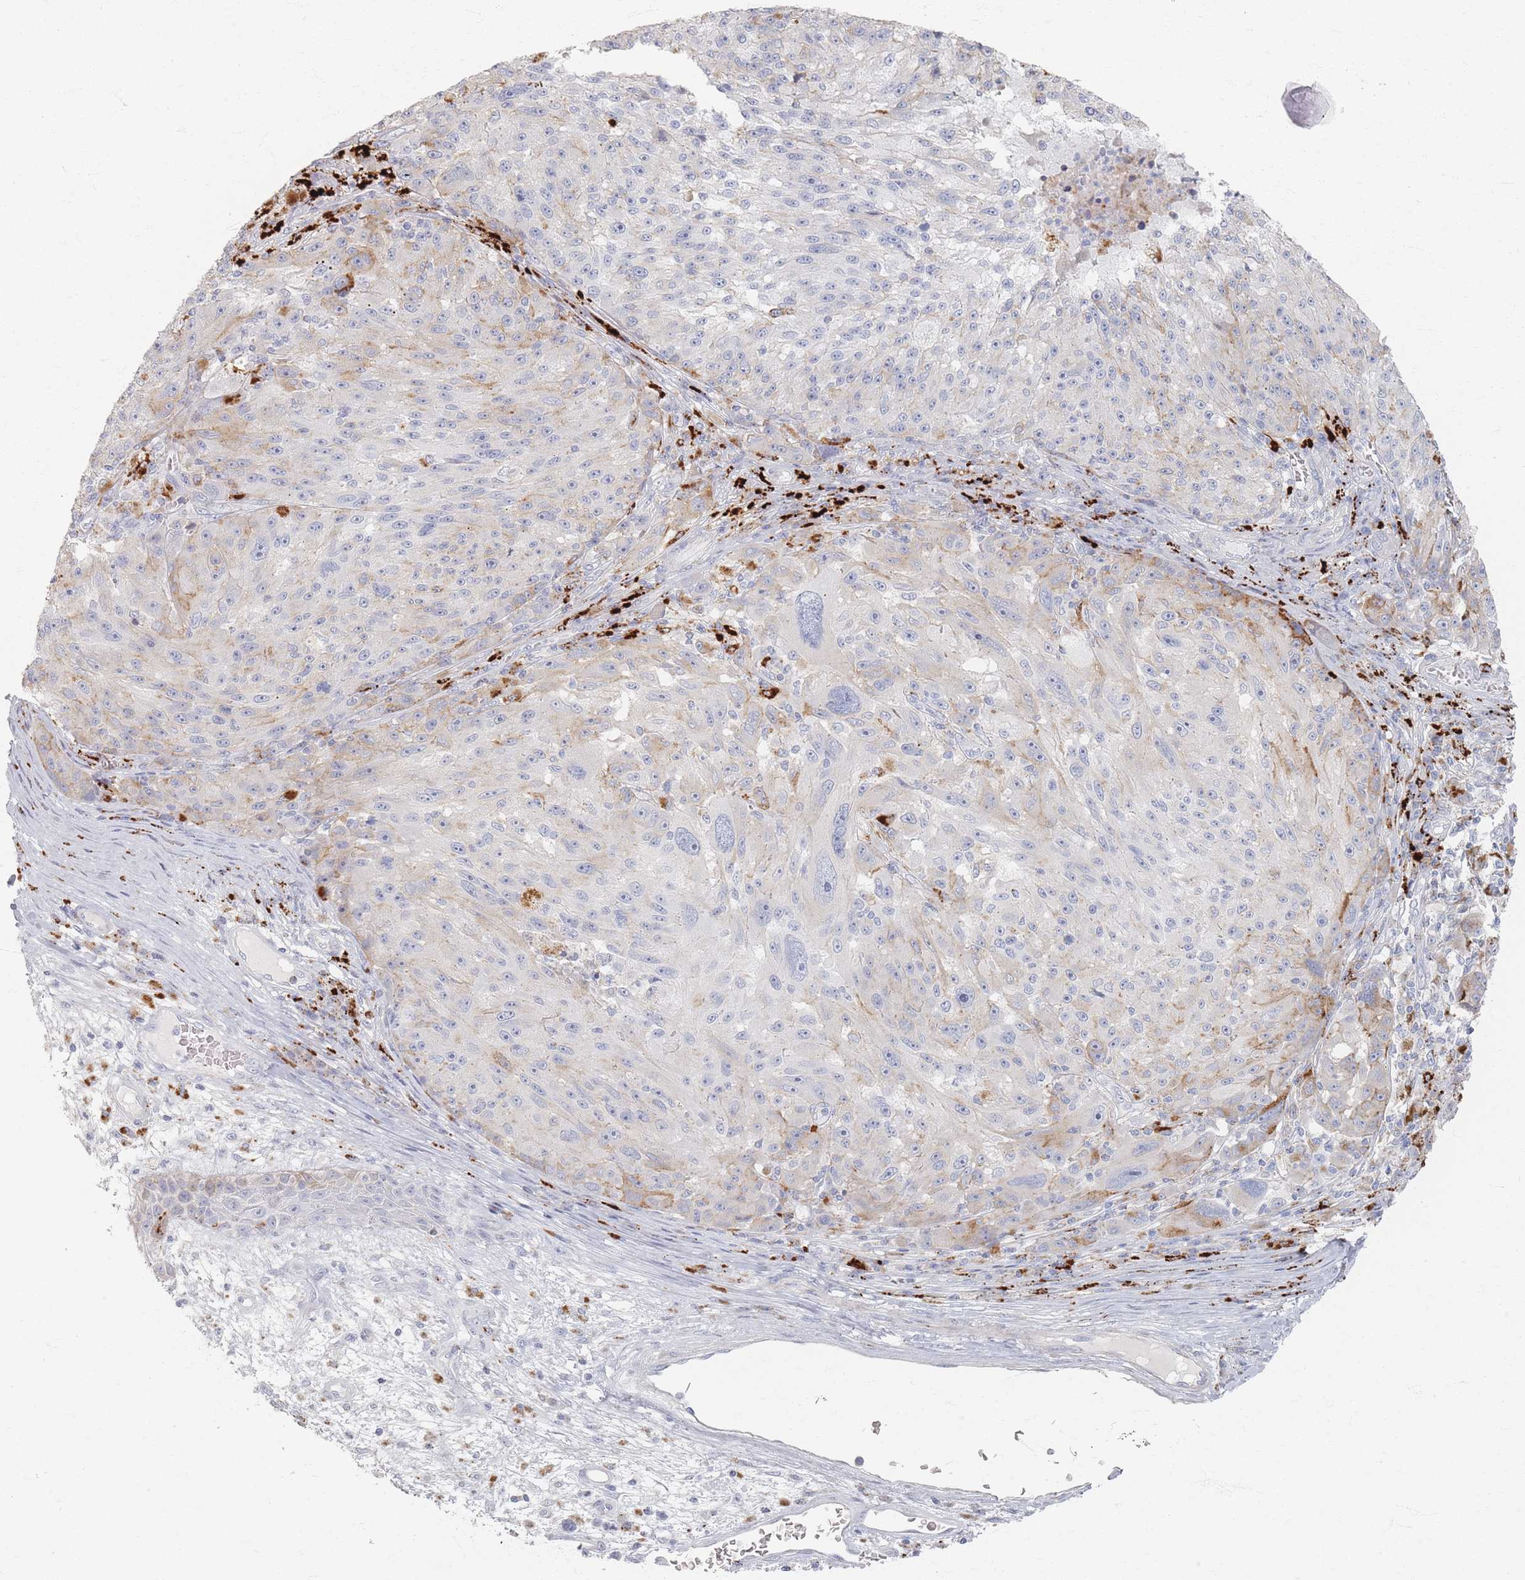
{"staining": {"intensity": "weak", "quantity": "<25%", "location": "cytoplasmic/membranous"}, "tissue": "melanoma", "cell_type": "Tumor cells", "image_type": "cancer", "snomed": [{"axis": "morphology", "description": "Malignant melanoma, NOS"}, {"axis": "topography", "description": "Skin"}], "caption": "IHC image of neoplastic tissue: malignant melanoma stained with DAB exhibits no significant protein expression in tumor cells. (DAB immunohistochemistry visualized using brightfield microscopy, high magnification).", "gene": "SLC2A11", "patient": {"sex": "male", "age": 53}}